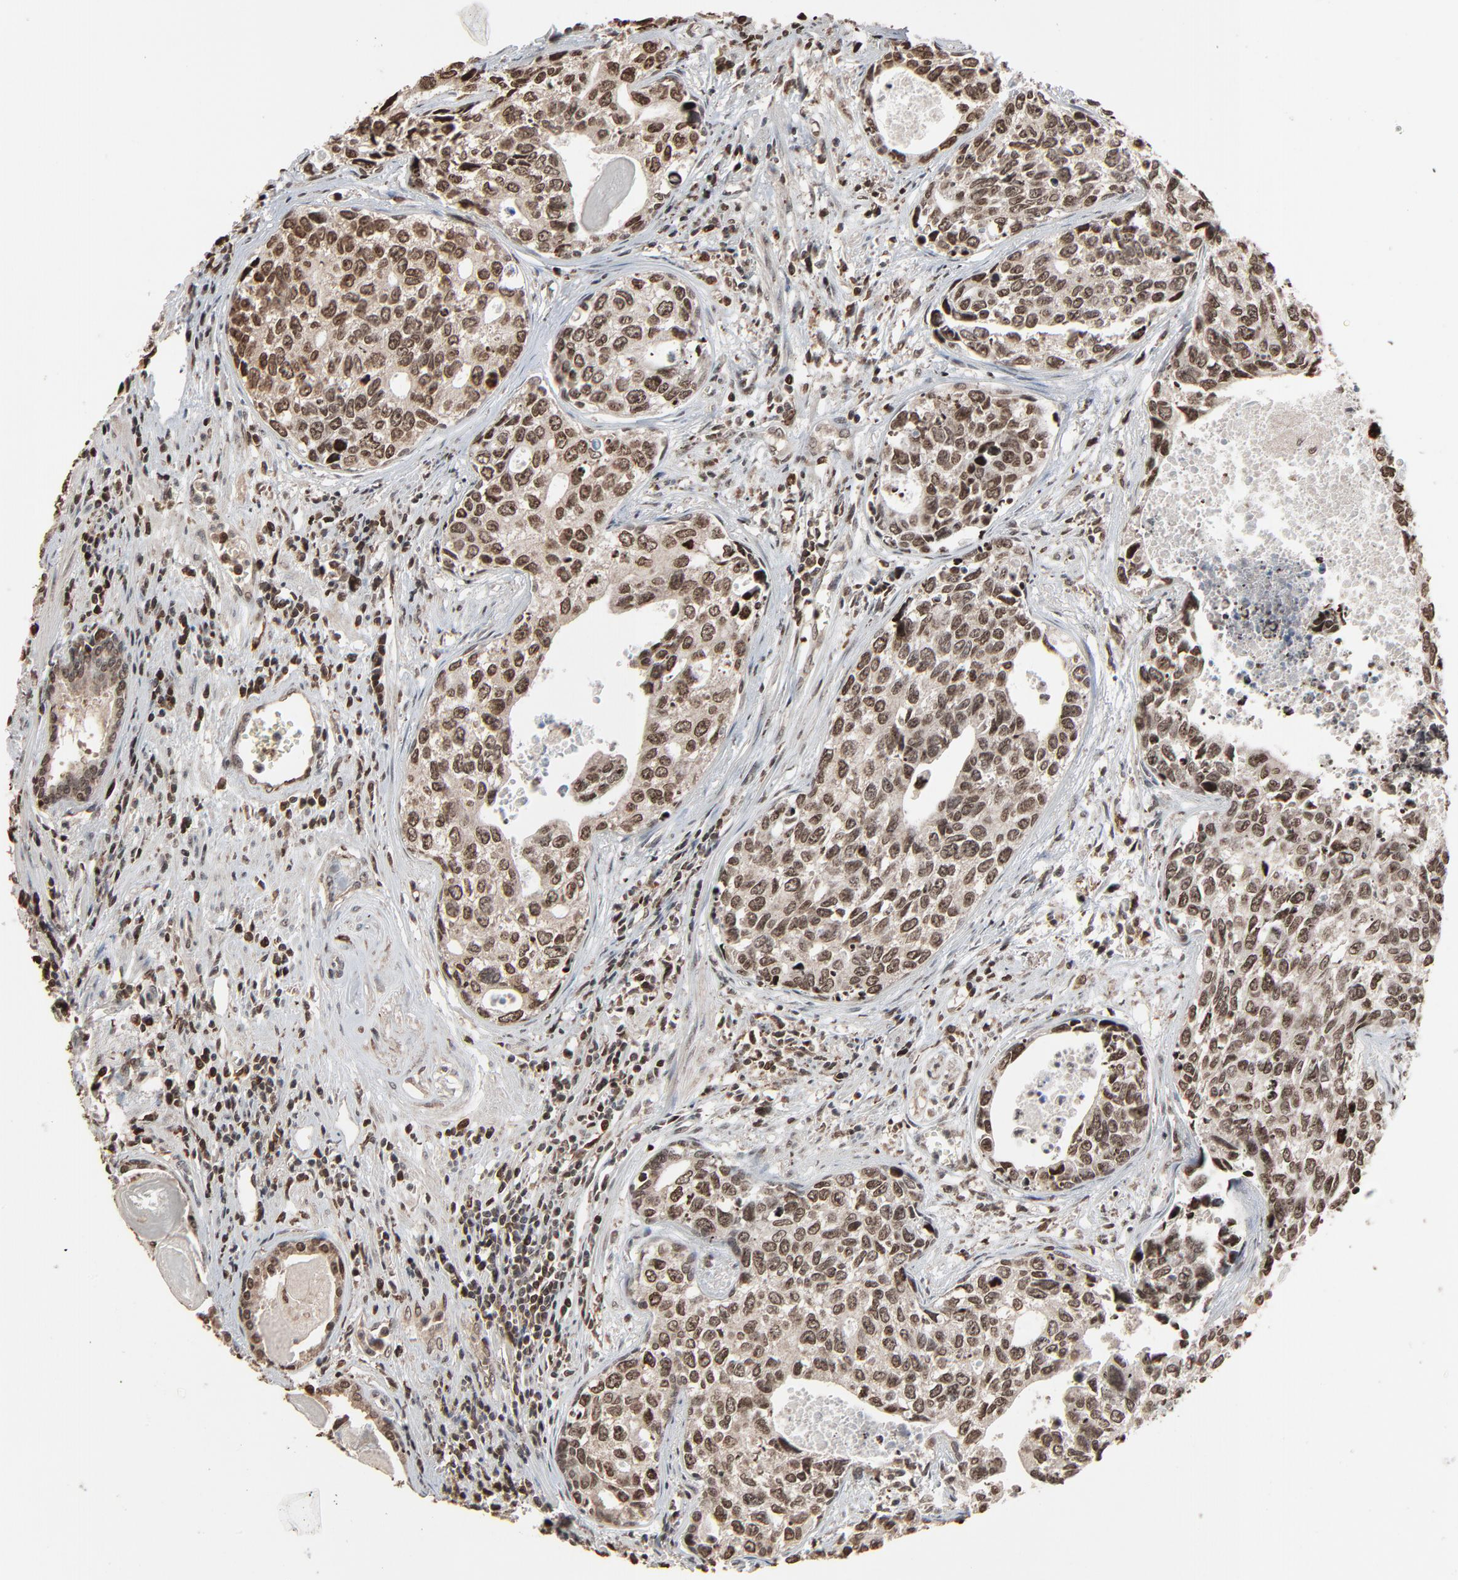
{"staining": {"intensity": "moderate", "quantity": ">75%", "location": "nuclear"}, "tissue": "urothelial cancer", "cell_type": "Tumor cells", "image_type": "cancer", "snomed": [{"axis": "morphology", "description": "Urothelial carcinoma, High grade"}, {"axis": "topography", "description": "Urinary bladder"}], "caption": "A medium amount of moderate nuclear staining is seen in approximately >75% of tumor cells in high-grade urothelial carcinoma tissue.", "gene": "RPS6KA3", "patient": {"sex": "male", "age": 81}}